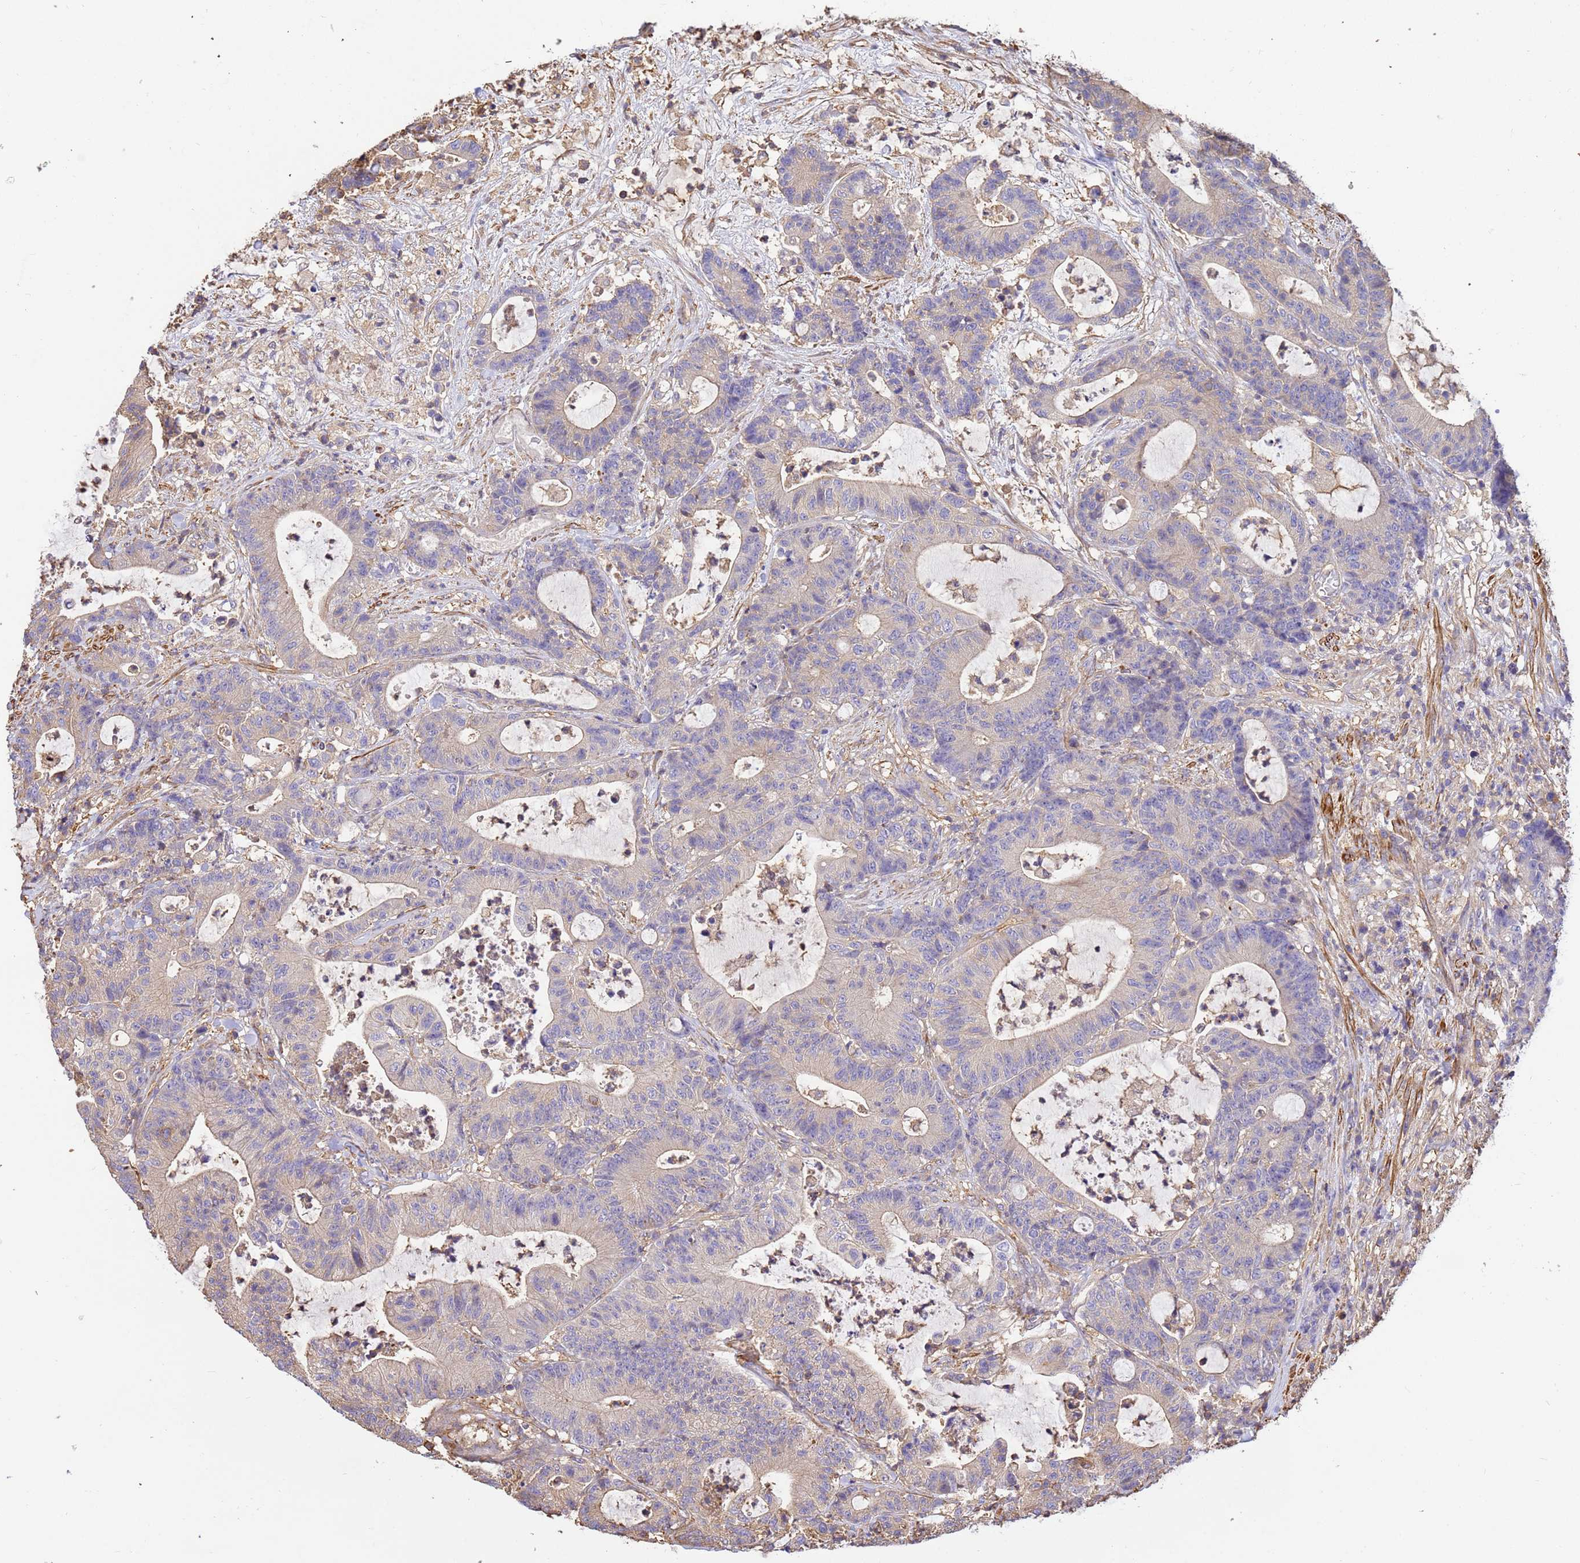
{"staining": {"intensity": "negative", "quantity": "none", "location": "none"}, "tissue": "colorectal cancer", "cell_type": "Tumor cells", "image_type": "cancer", "snomed": [{"axis": "morphology", "description": "Adenocarcinoma, NOS"}, {"axis": "topography", "description": "Colon"}], "caption": "Histopathology image shows no protein staining in tumor cells of colorectal adenocarcinoma tissue.", "gene": "WDR64", "patient": {"sex": "female", "age": 84}}